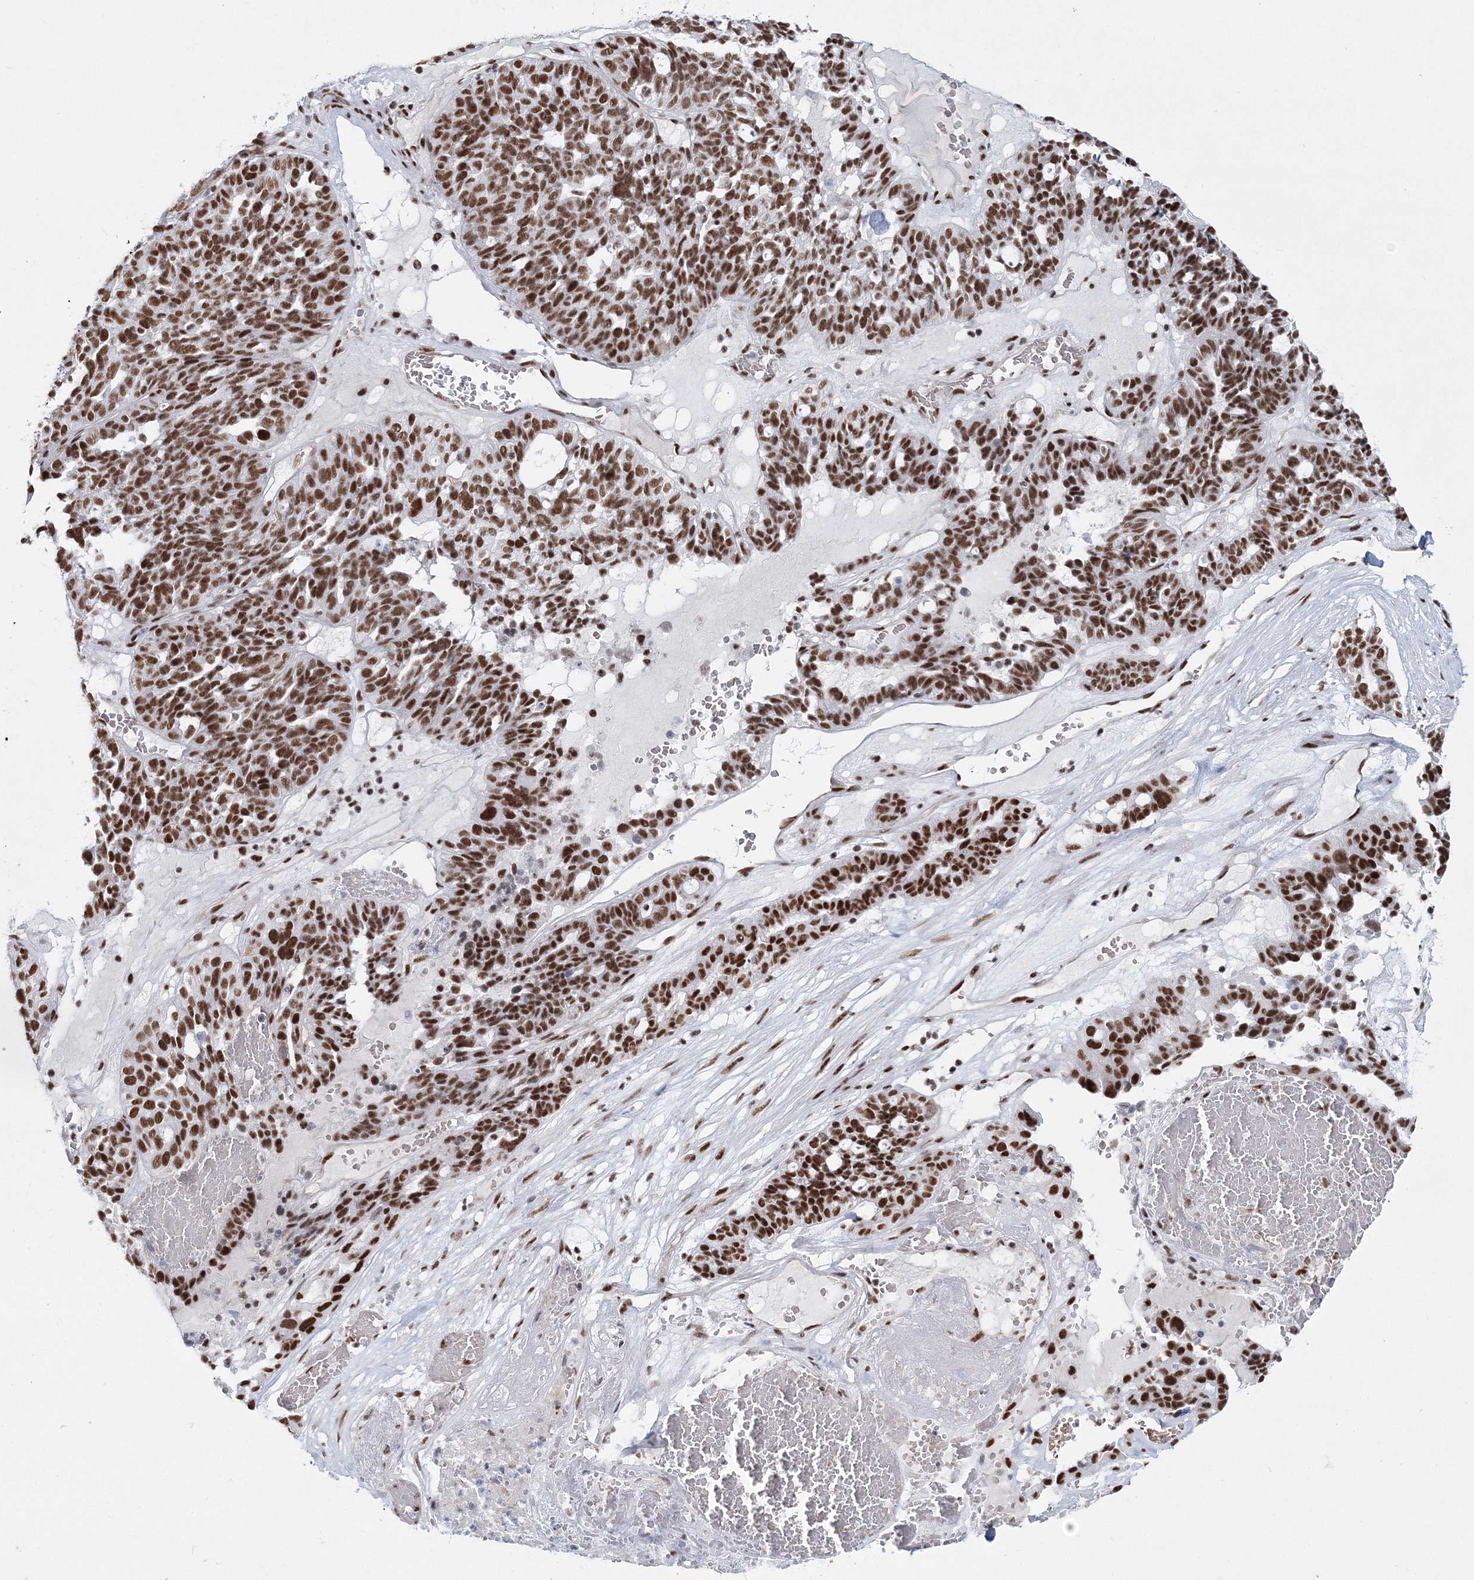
{"staining": {"intensity": "strong", "quantity": ">75%", "location": "nuclear"}, "tissue": "ovarian cancer", "cell_type": "Tumor cells", "image_type": "cancer", "snomed": [{"axis": "morphology", "description": "Cystadenocarcinoma, serous, NOS"}, {"axis": "topography", "description": "Ovary"}], "caption": "Ovarian cancer (serous cystadenocarcinoma) tissue demonstrates strong nuclear positivity in about >75% of tumor cells", "gene": "QRICH1", "patient": {"sex": "female", "age": 59}}